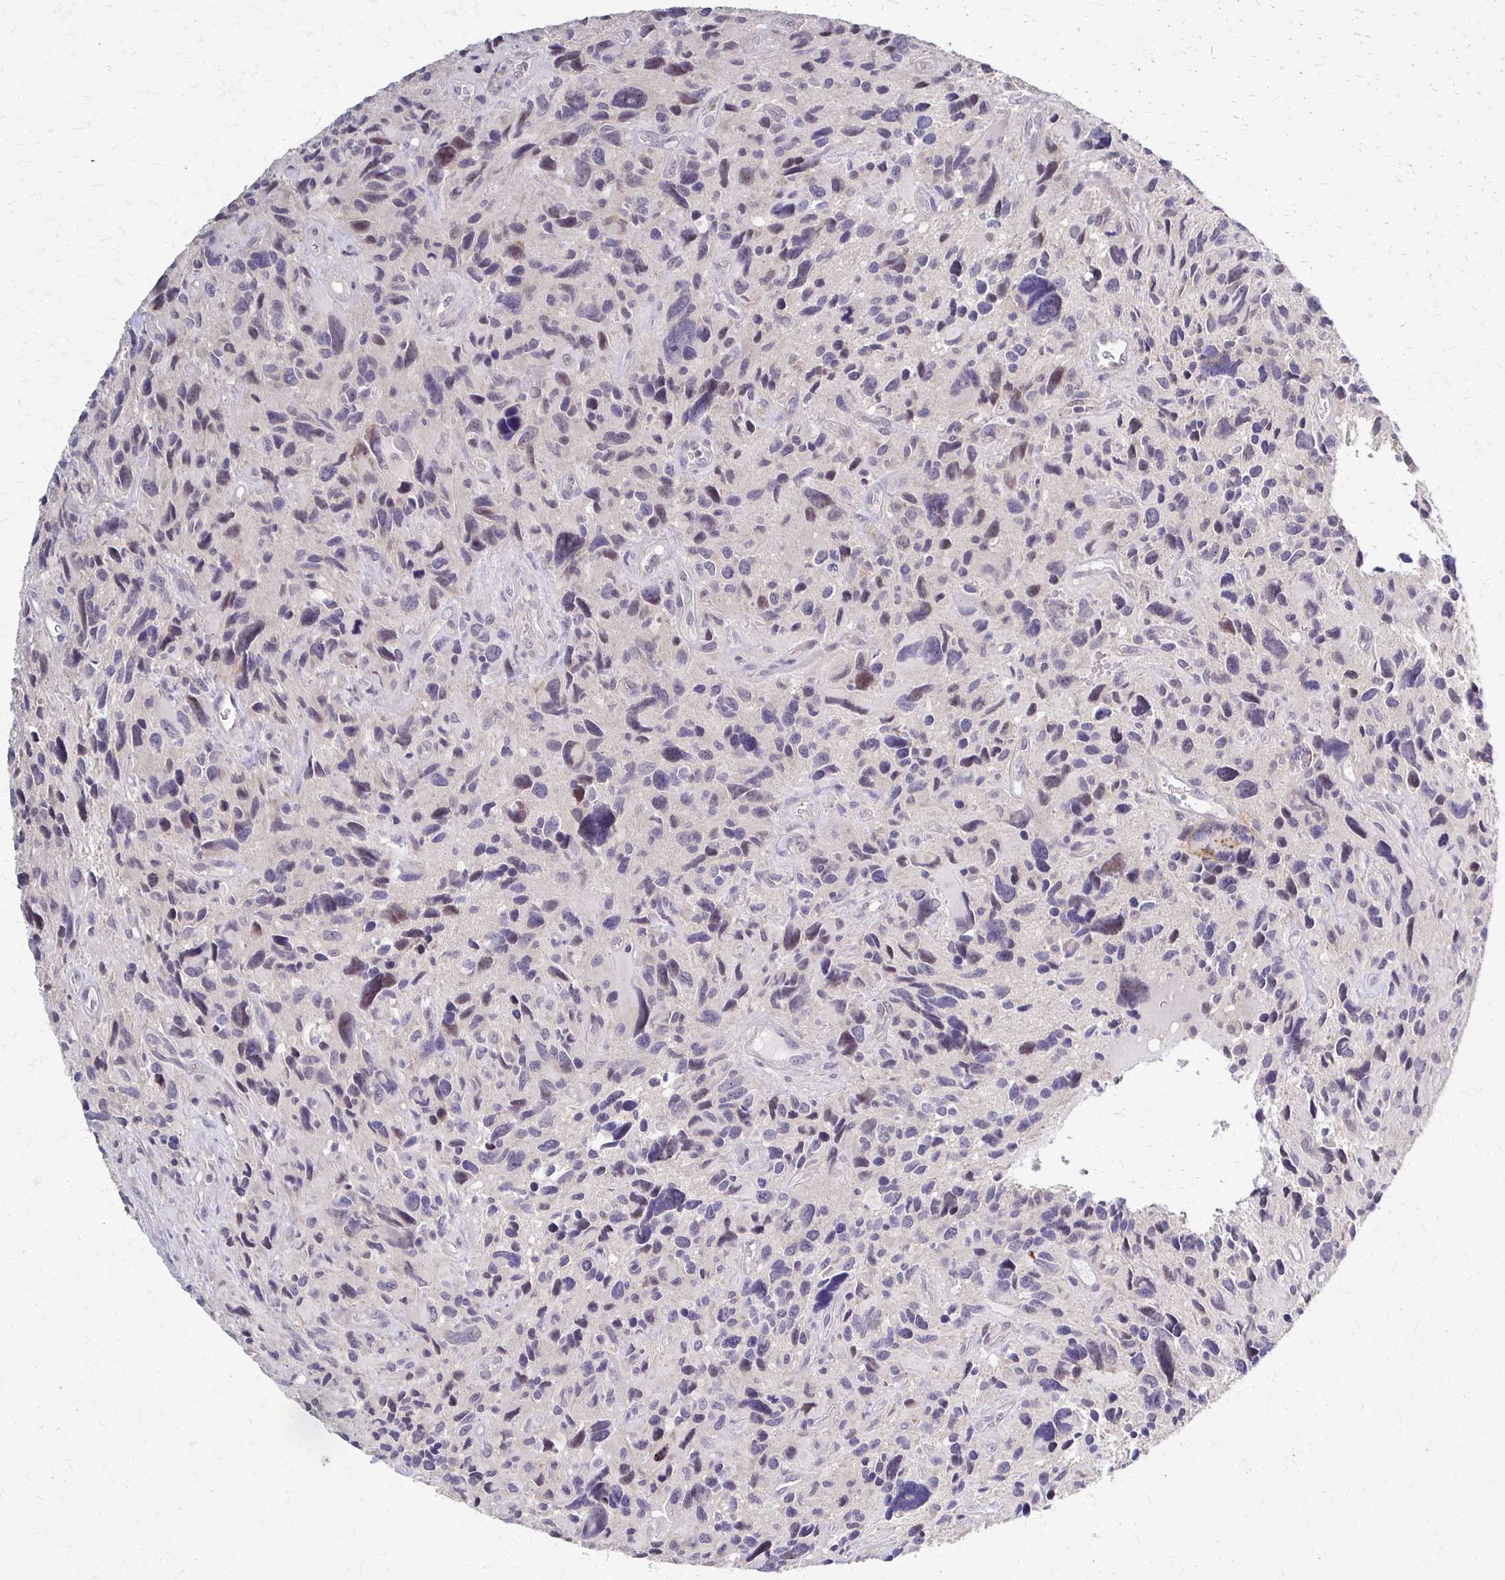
{"staining": {"intensity": "negative", "quantity": "none", "location": "none"}, "tissue": "glioma", "cell_type": "Tumor cells", "image_type": "cancer", "snomed": [{"axis": "morphology", "description": "Glioma, malignant, High grade"}, {"axis": "topography", "description": "Brain"}], "caption": "A high-resolution micrograph shows IHC staining of high-grade glioma (malignant), which shows no significant expression in tumor cells.", "gene": "SLC9A9", "patient": {"sex": "male", "age": 46}}